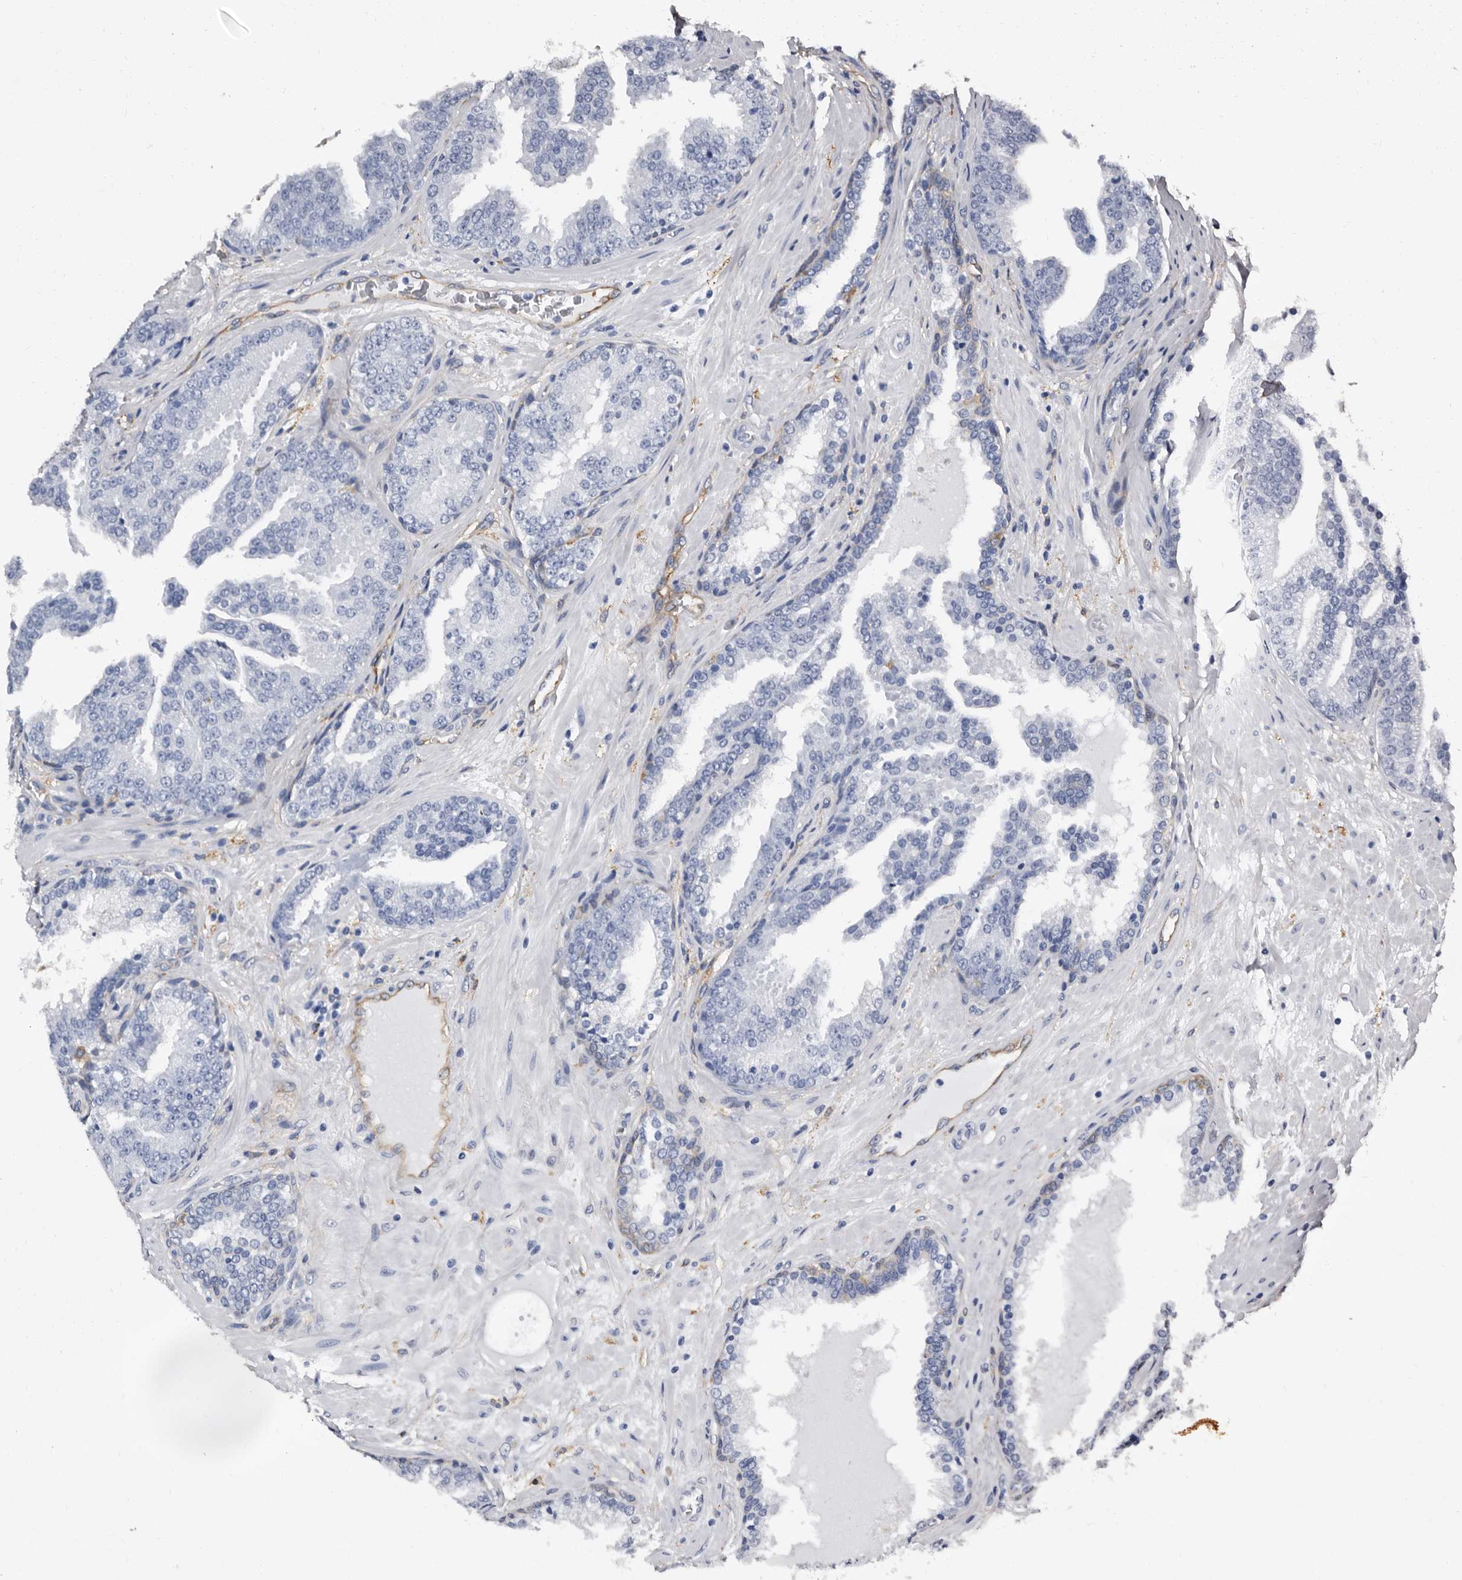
{"staining": {"intensity": "negative", "quantity": "none", "location": "none"}, "tissue": "prostate cancer", "cell_type": "Tumor cells", "image_type": "cancer", "snomed": [{"axis": "morphology", "description": "Adenocarcinoma, Low grade"}, {"axis": "topography", "description": "Prostate"}], "caption": "This photomicrograph is of adenocarcinoma (low-grade) (prostate) stained with immunohistochemistry to label a protein in brown with the nuclei are counter-stained blue. There is no positivity in tumor cells.", "gene": "EPB41L3", "patient": {"sex": "male", "age": 67}}